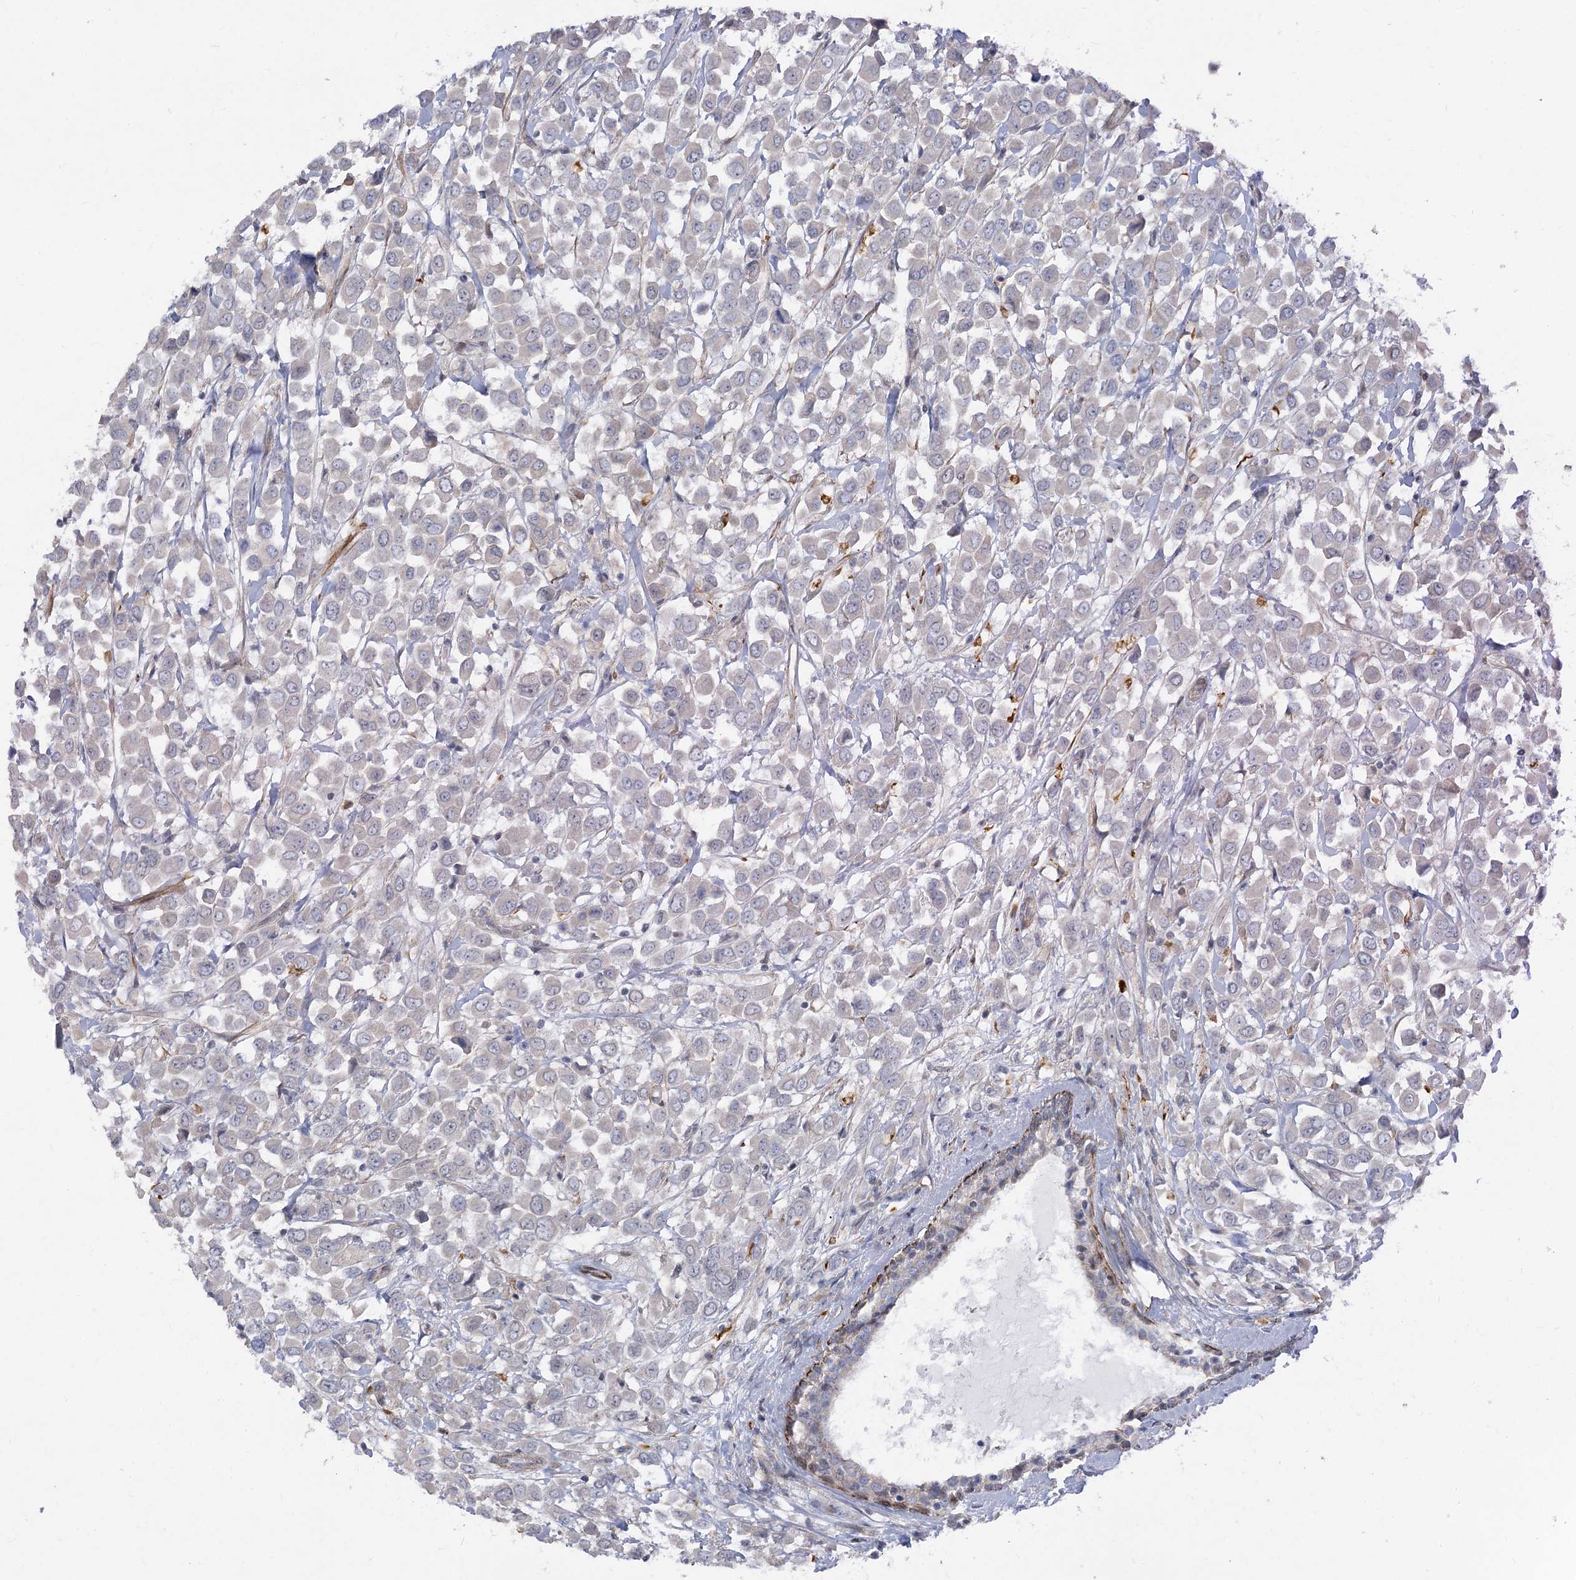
{"staining": {"intensity": "negative", "quantity": "none", "location": "none"}, "tissue": "breast cancer", "cell_type": "Tumor cells", "image_type": "cancer", "snomed": [{"axis": "morphology", "description": "Duct carcinoma"}, {"axis": "topography", "description": "Breast"}], "caption": "Immunohistochemistry of breast cancer exhibits no staining in tumor cells. The staining was performed using DAB to visualize the protein expression in brown, while the nuclei were stained in blue with hematoxylin (Magnification: 20x).", "gene": "ARSI", "patient": {"sex": "female", "age": 61}}